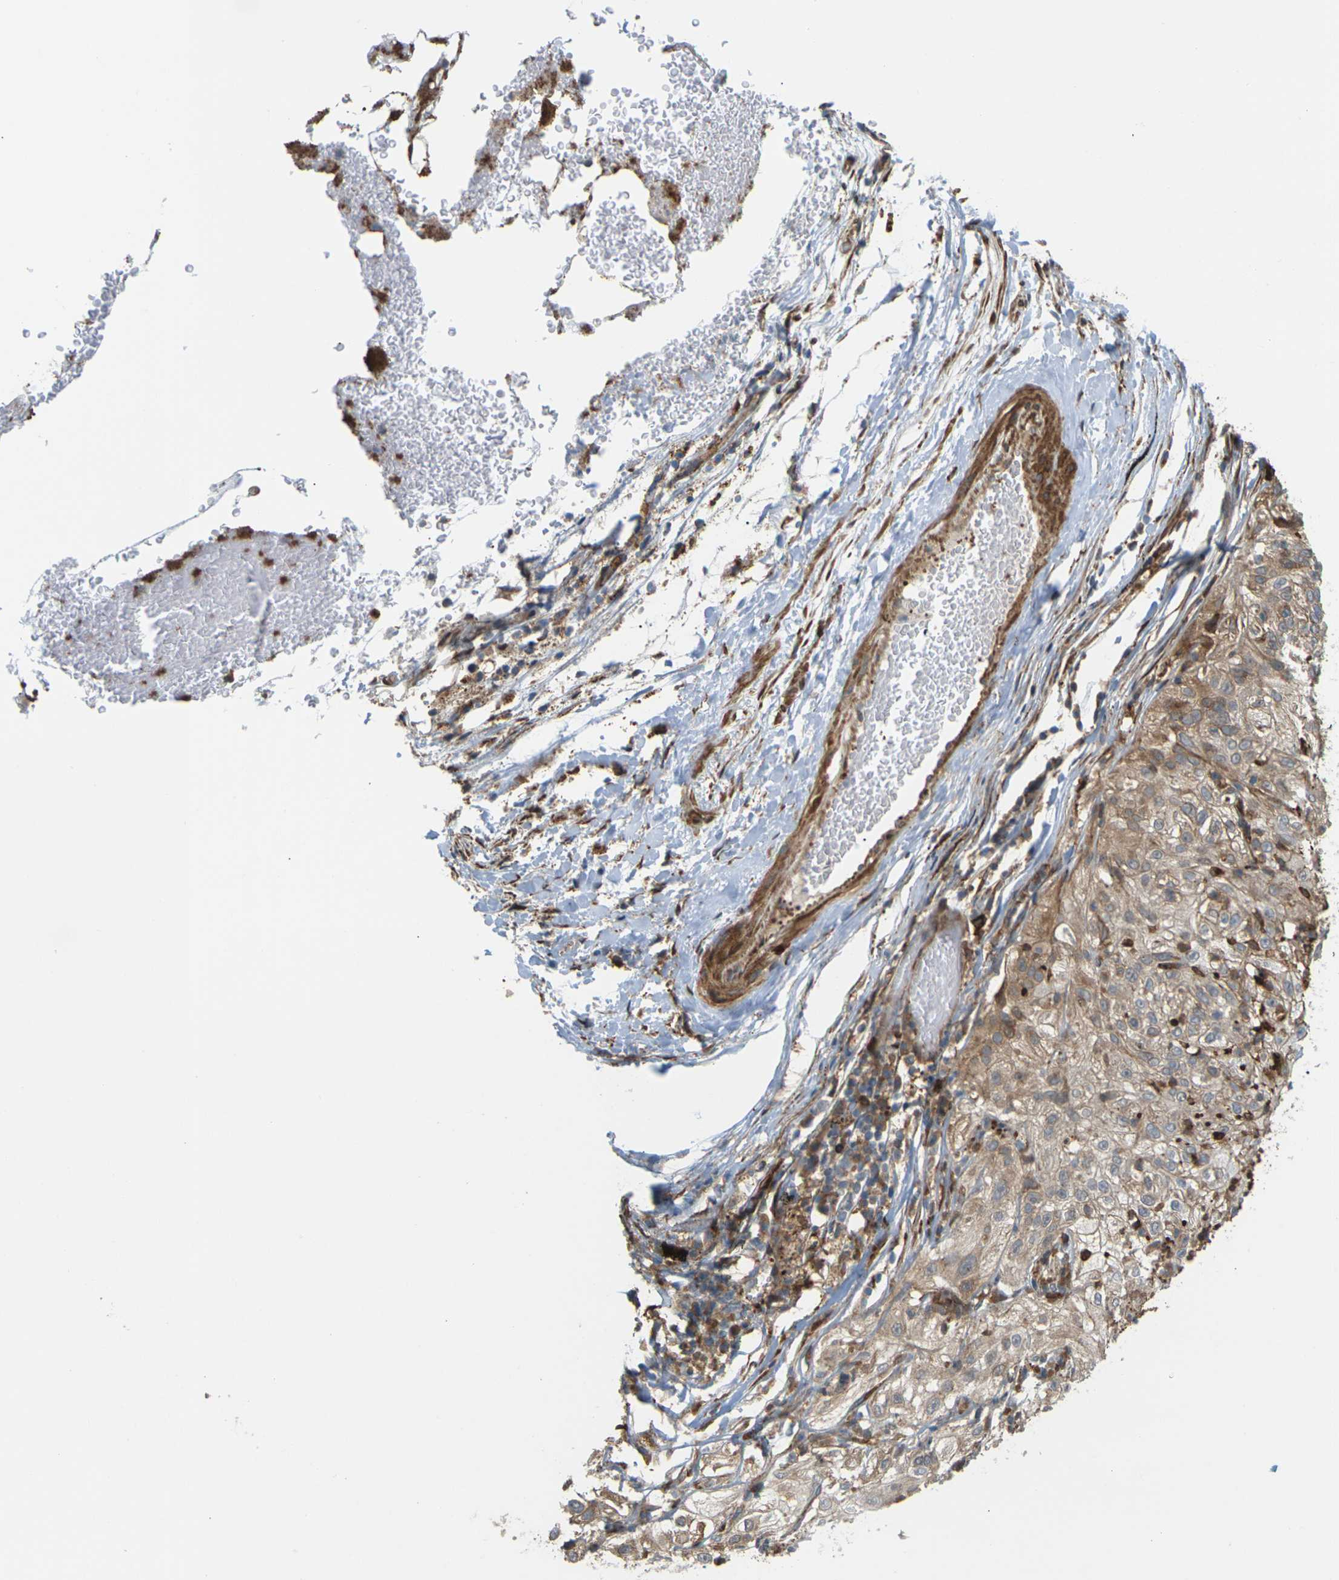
{"staining": {"intensity": "moderate", "quantity": ">75%", "location": "cytoplasmic/membranous"}, "tissue": "lung cancer", "cell_type": "Tumor cells", "image_type": "cancer", "snomed": [{"axis": "morphology", "description": "Inflammation, NOS"}, {"axis": "morphology", "description": "Squamous cell carcinoma, NOS"}, {"axis": "topography", "description": "Lymph node"}, {"axis": "topography", "description": "Soft tissue"}, {"axis": "topography", "description": "Lung"}], "caption": "About >75% of tumor cells in lung squamous cell carcinoma demonstrate moderate cytoplasmic/membranous protein positivity as visualized by brown immunohistochemical staining.", "gene": "ROBO1", "patient": {"sex": "male", "age": 66}}